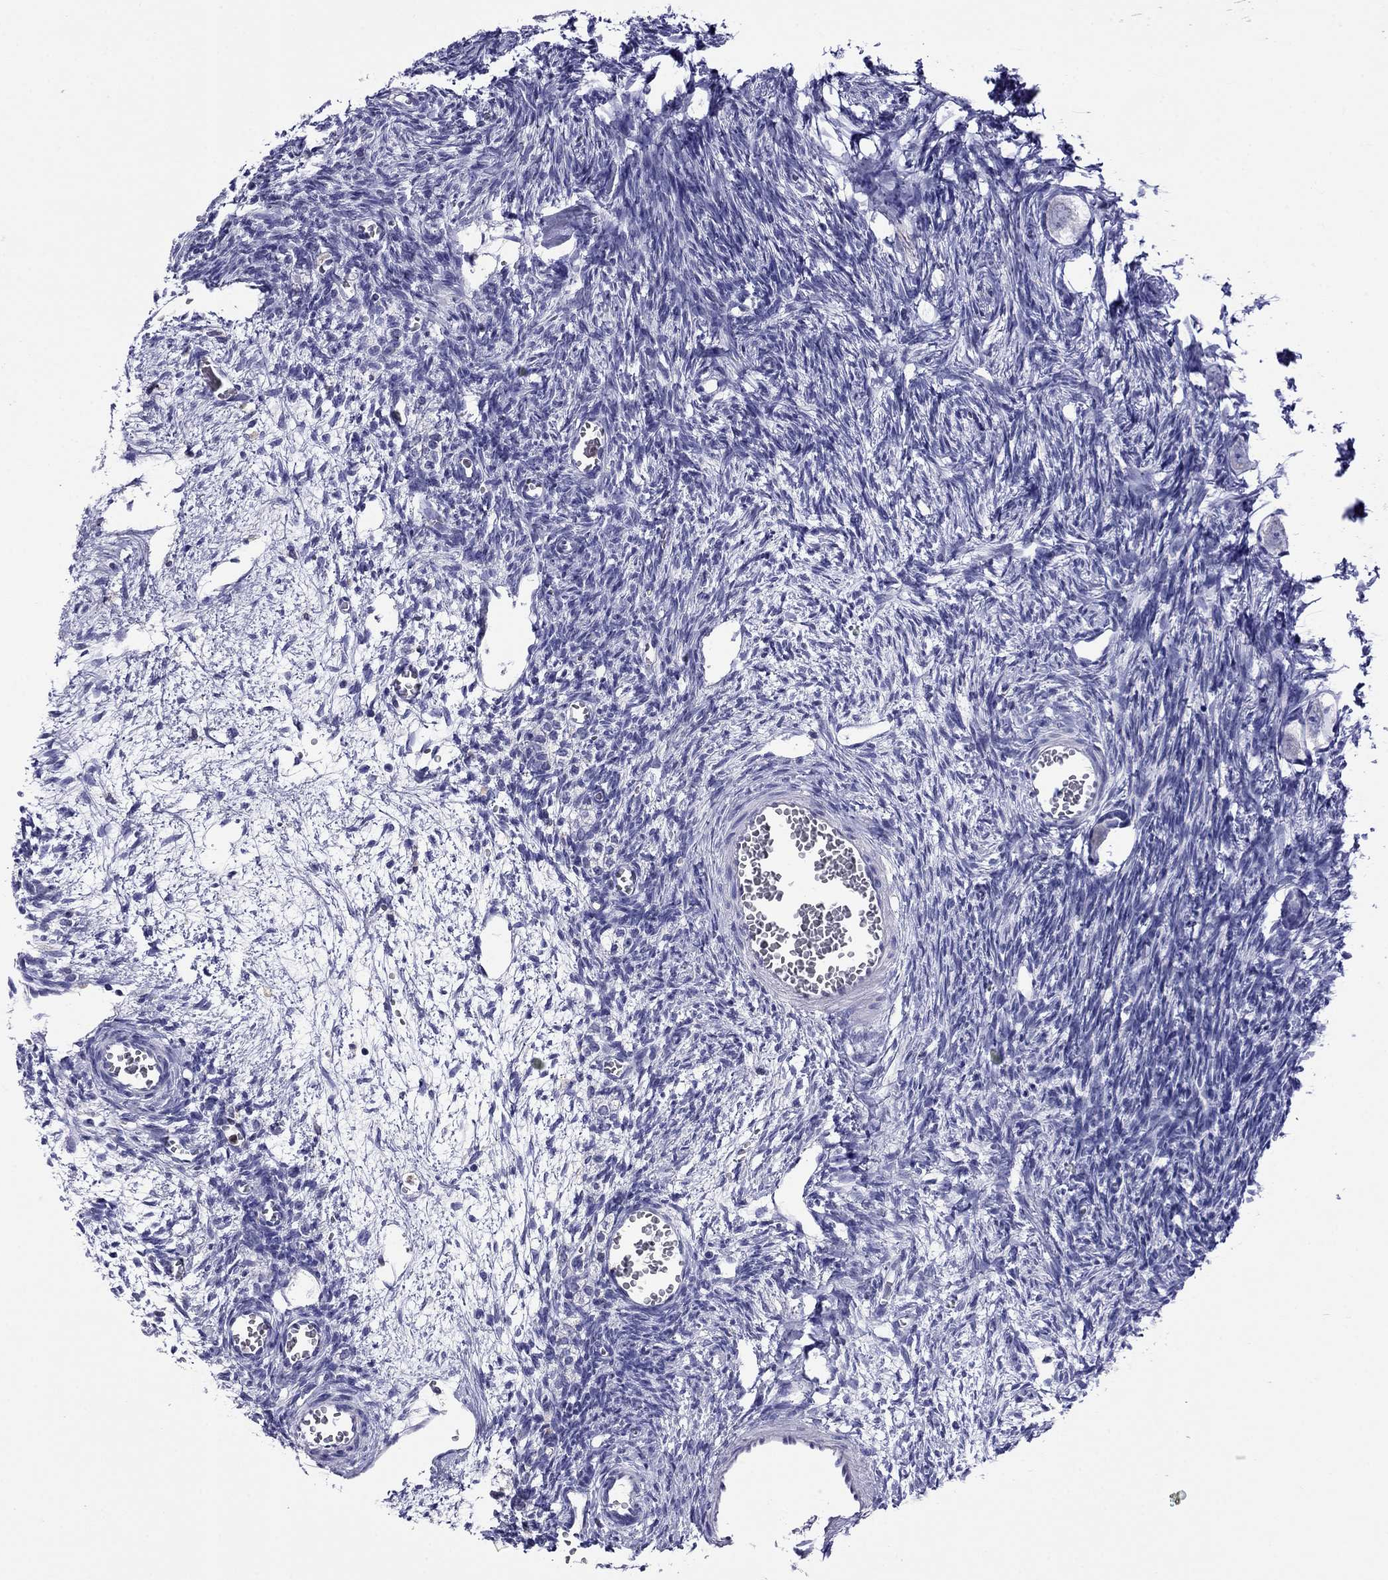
{"staining": {"intensity": "negative", "quantity": "none", "location": "none"}, "tissue": "ovary", "cell_type": "Follicle cells", "image_type": "normal", "snomed": [{"axis": "morphology", "description": "Normal tissue, NOS"}, {"axis": "topography", "description": "Ovary"}], "caption": "Immunohistochemistry micrograph of normal ovary stained for a protein (brown), which displays no expression in follicle cells.", "gene": "SCG2", "patient": {"sex": "female", "age": 27}}